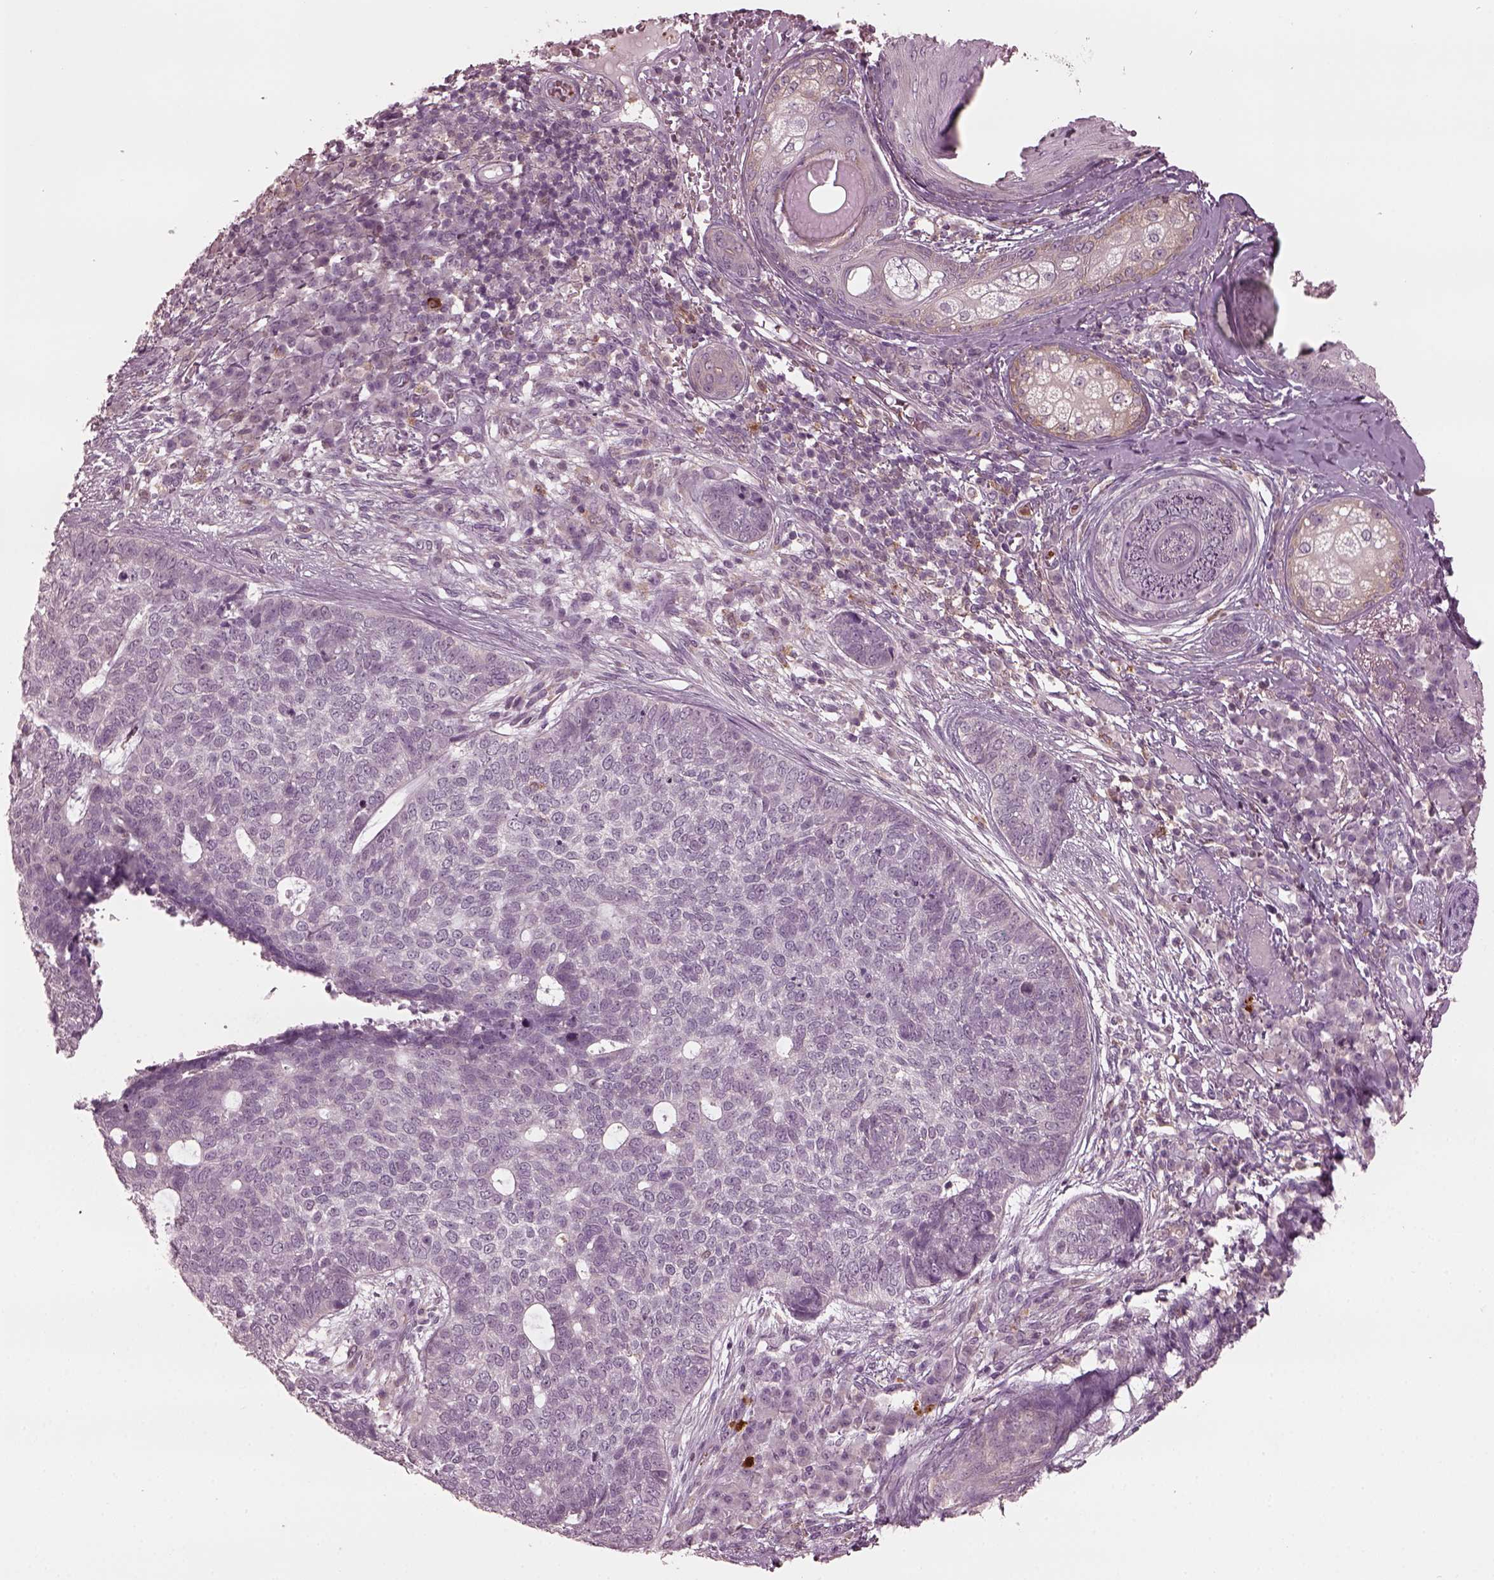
{"staining": {"intensity": "negative", "quantity": "none", "location": "none"}, "tissue": "skin cancer", "cell_type": "Tumor cells", "image_type": "cancer", "snomed": [{"axis": "morphology", "description": "Basal cell carcinoma"}, {"axis": "topography", "description": "Skin"}], "caption": "High magnification brightfield microscopy of basal cell carcinoma (skin) stained with DAB (3,3'-diaminobenzidine) (brown) and counterstained with hematoxylin (blue): tumor cells show no significant positivity.", "gene": "PSTPIP2", "patient": {"sex": "female", "age": 69}}